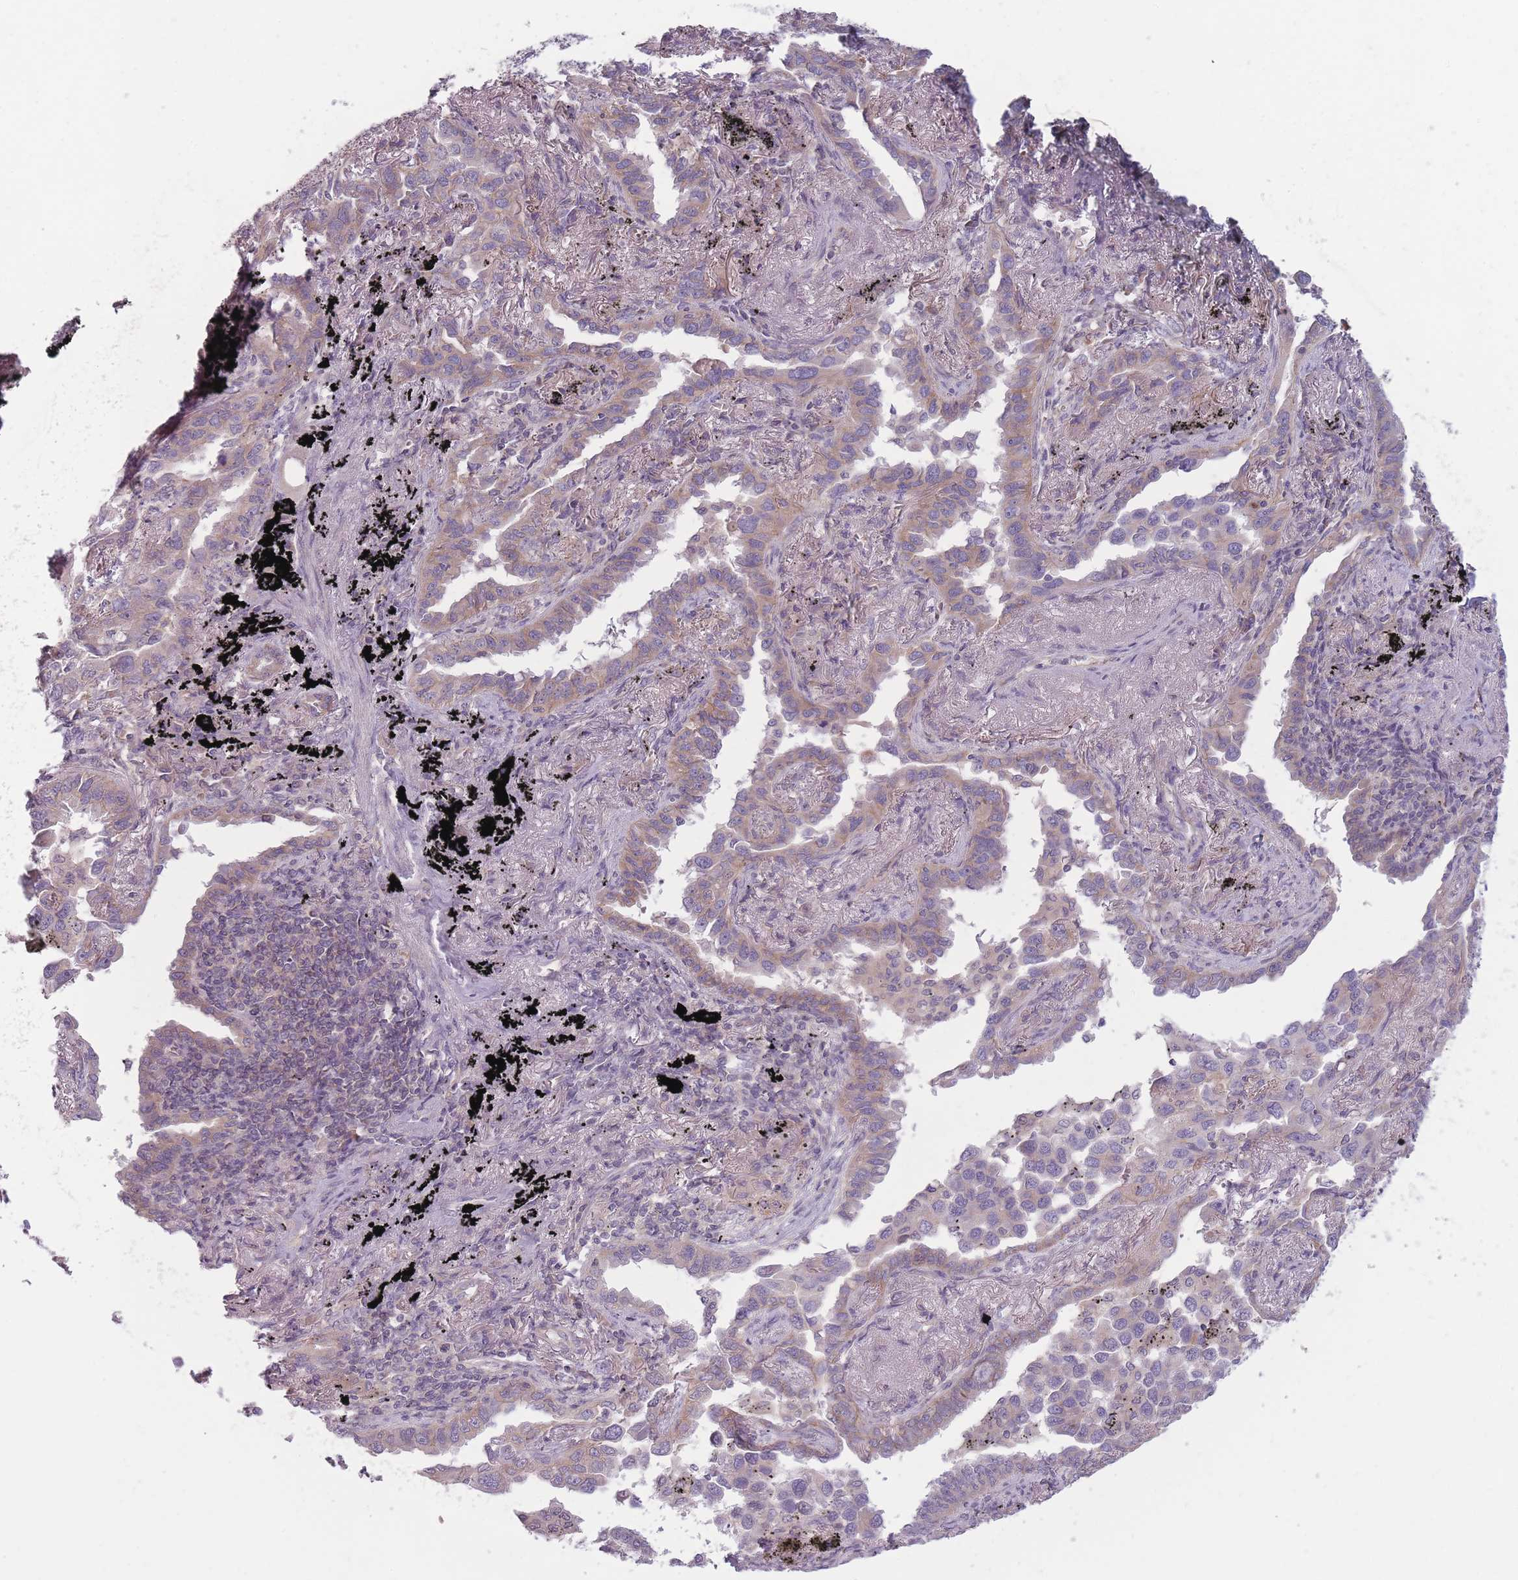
{"staining": {"intensity": "weak", "quantity": "25%-75%", "location": "cytoplasmic/membranous"}, "tissue": "lung cancer", "cell_type": "Tumor cells", "image_type": "cancer", "snomed": [{"axis": "morphology", "description": "Adenocarcinoma, NOS"}, {"axis": "topography", "description": "Lung"}], "caption": "DAB (3,3'-diaminobenzidine) immunohistochemical staining of human lung cancer (adenocarcinoma) reveals weak cytoplasmic/membranous protein staining in about 25%-75% of tumor cells.", "gene": "NT5DC2", "patient": {"sex": "male", "age": 67}}